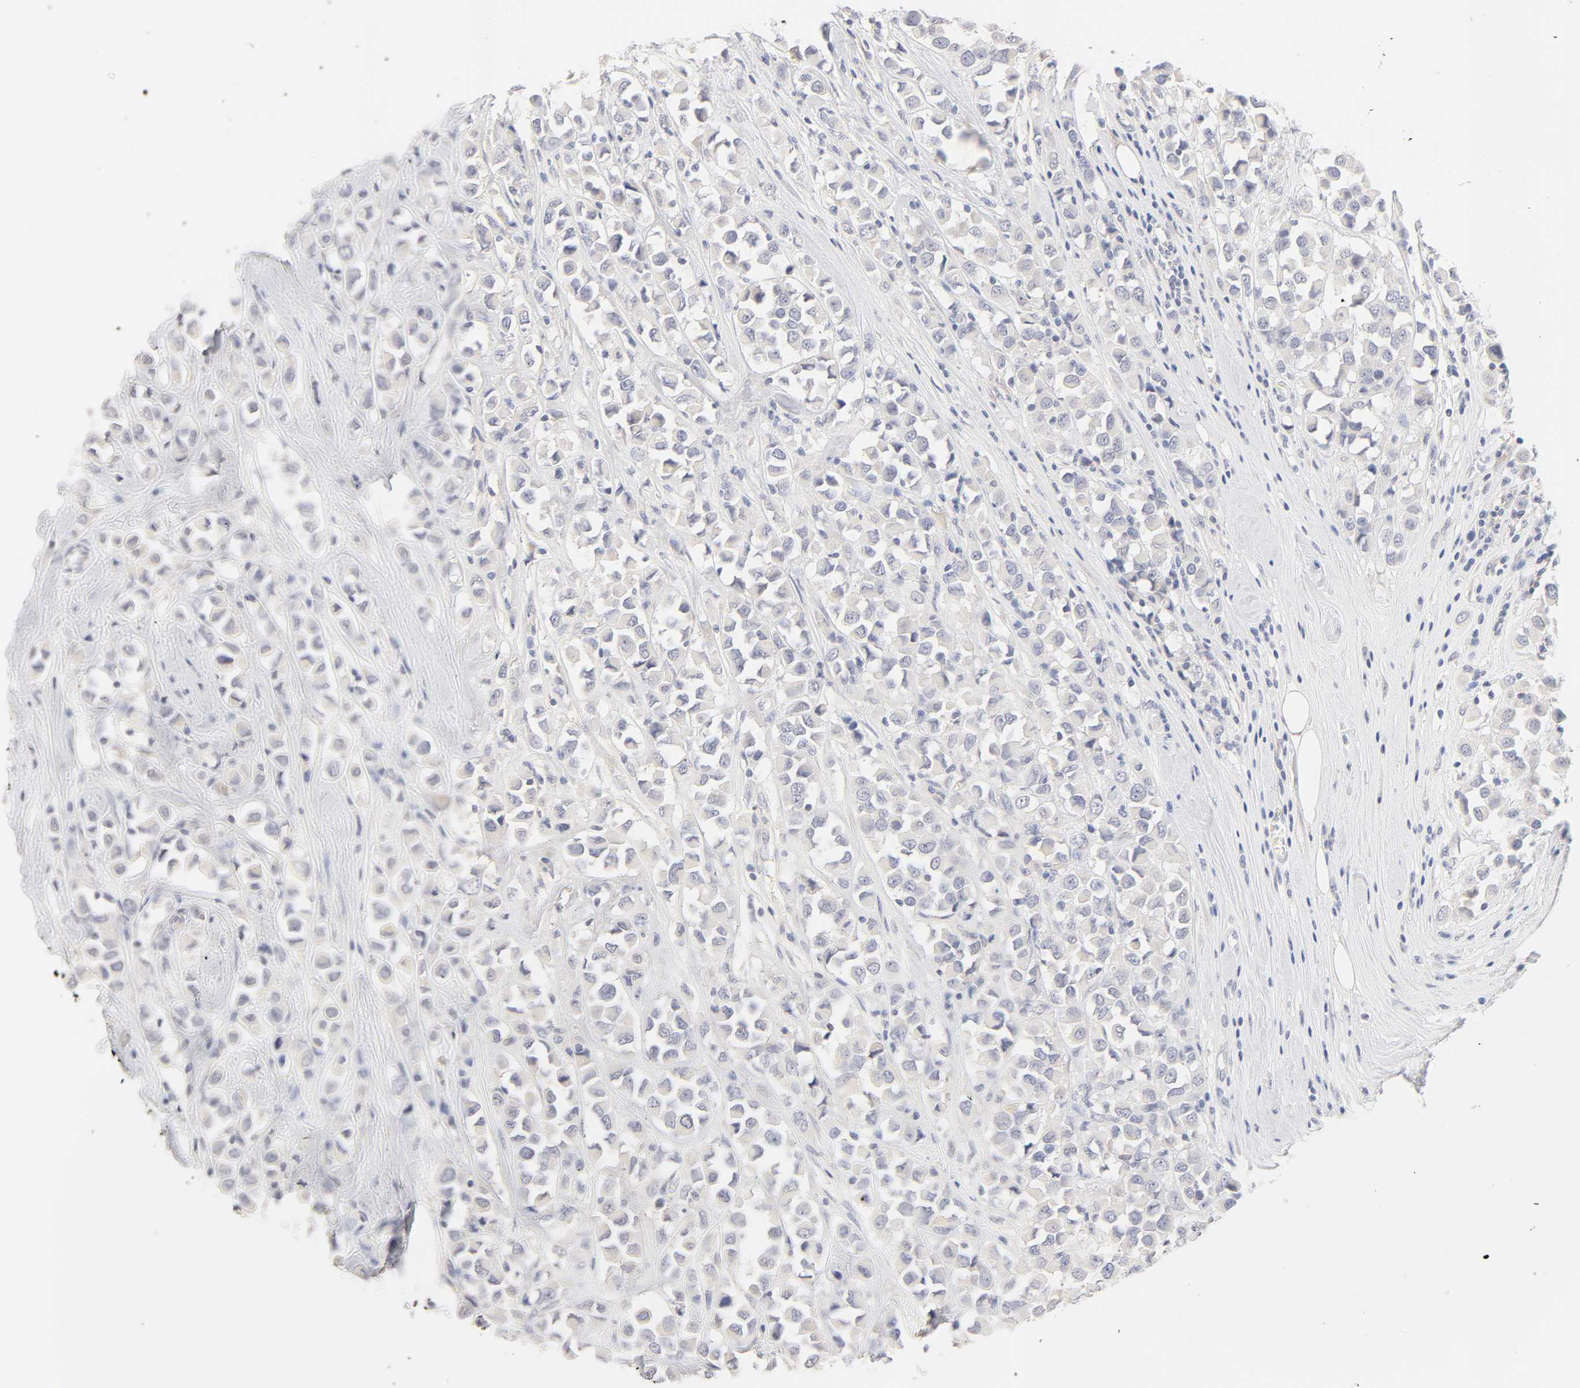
{"staining": {"intensity": "weak", "quantity": "<25%", "location": "cytoplasmic/membranous"}, "tissue": "breast cancer", "cell_type": "Tumor cells", "image_type": "cancer", "snomed": [{"axis": "morphology", "description": "Duct carcinoma"}, {"axis": "topography", "description": "Breast"}], "caption": "Immunohistochemistry of breast cancer demonstrates no staining in tumor cells.", "gene": "CYP4B1", "patient": {"sex": "female", "age": 61}}